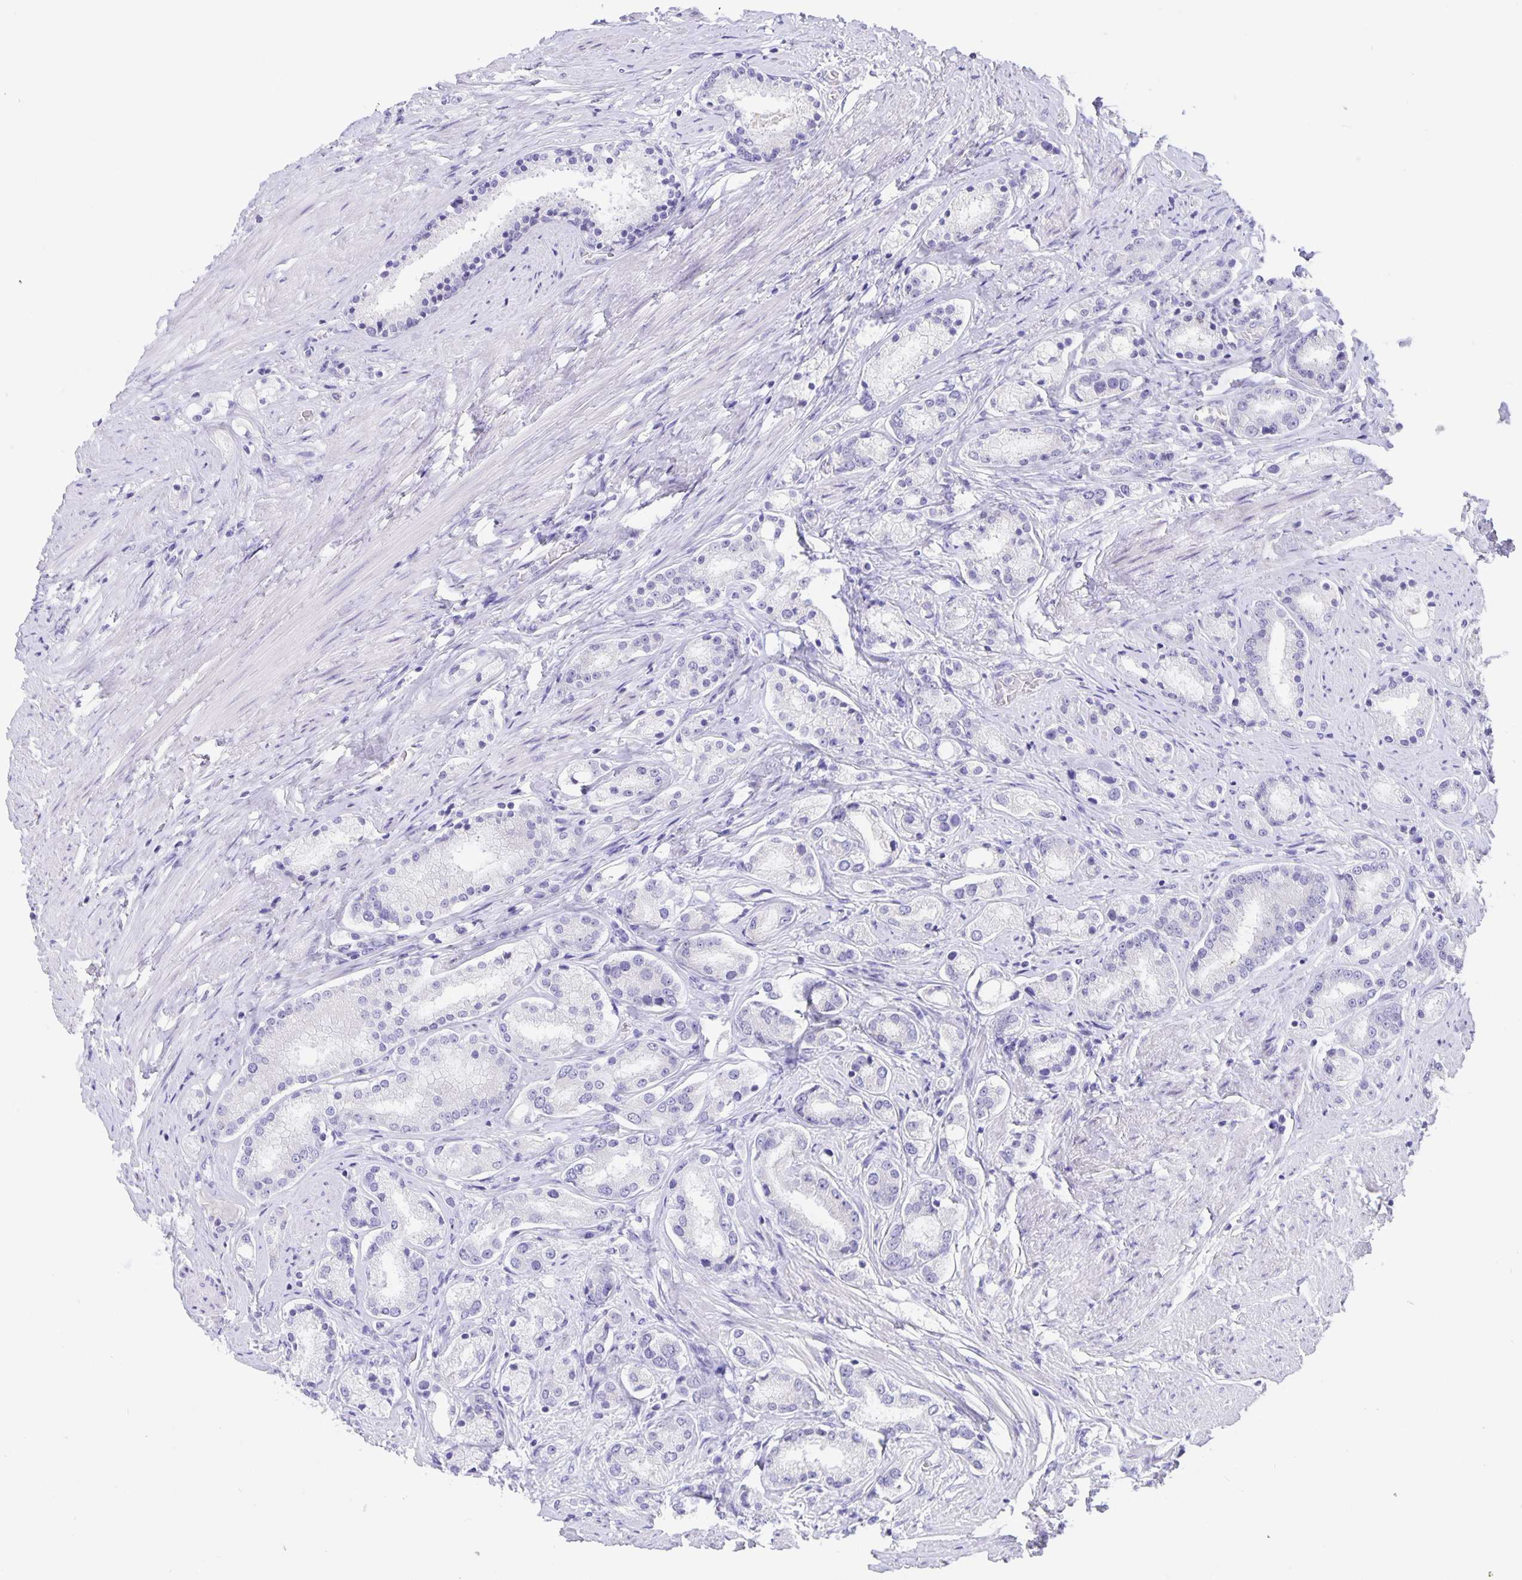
{"staining": {"intensity": "negative", "quantity": "none", "location": "none"}, "tissue": "prostate cancer", "cell_type": "Tumor cells", "image_type": "cancer", "snomed": [{"axis": "morphology", "description": "Adenocarcinoma, High grade"}, {"axis": "topography", "description": "Prostate"}], "caption": "High power microscopy histopathology image of an immunohistochemistry image of prostate adenocarcinoma (high-grade), revealing no significant expression in tumor cells.", "gene": "ERMN", "patient": {"sex": "male", "age": 63}}